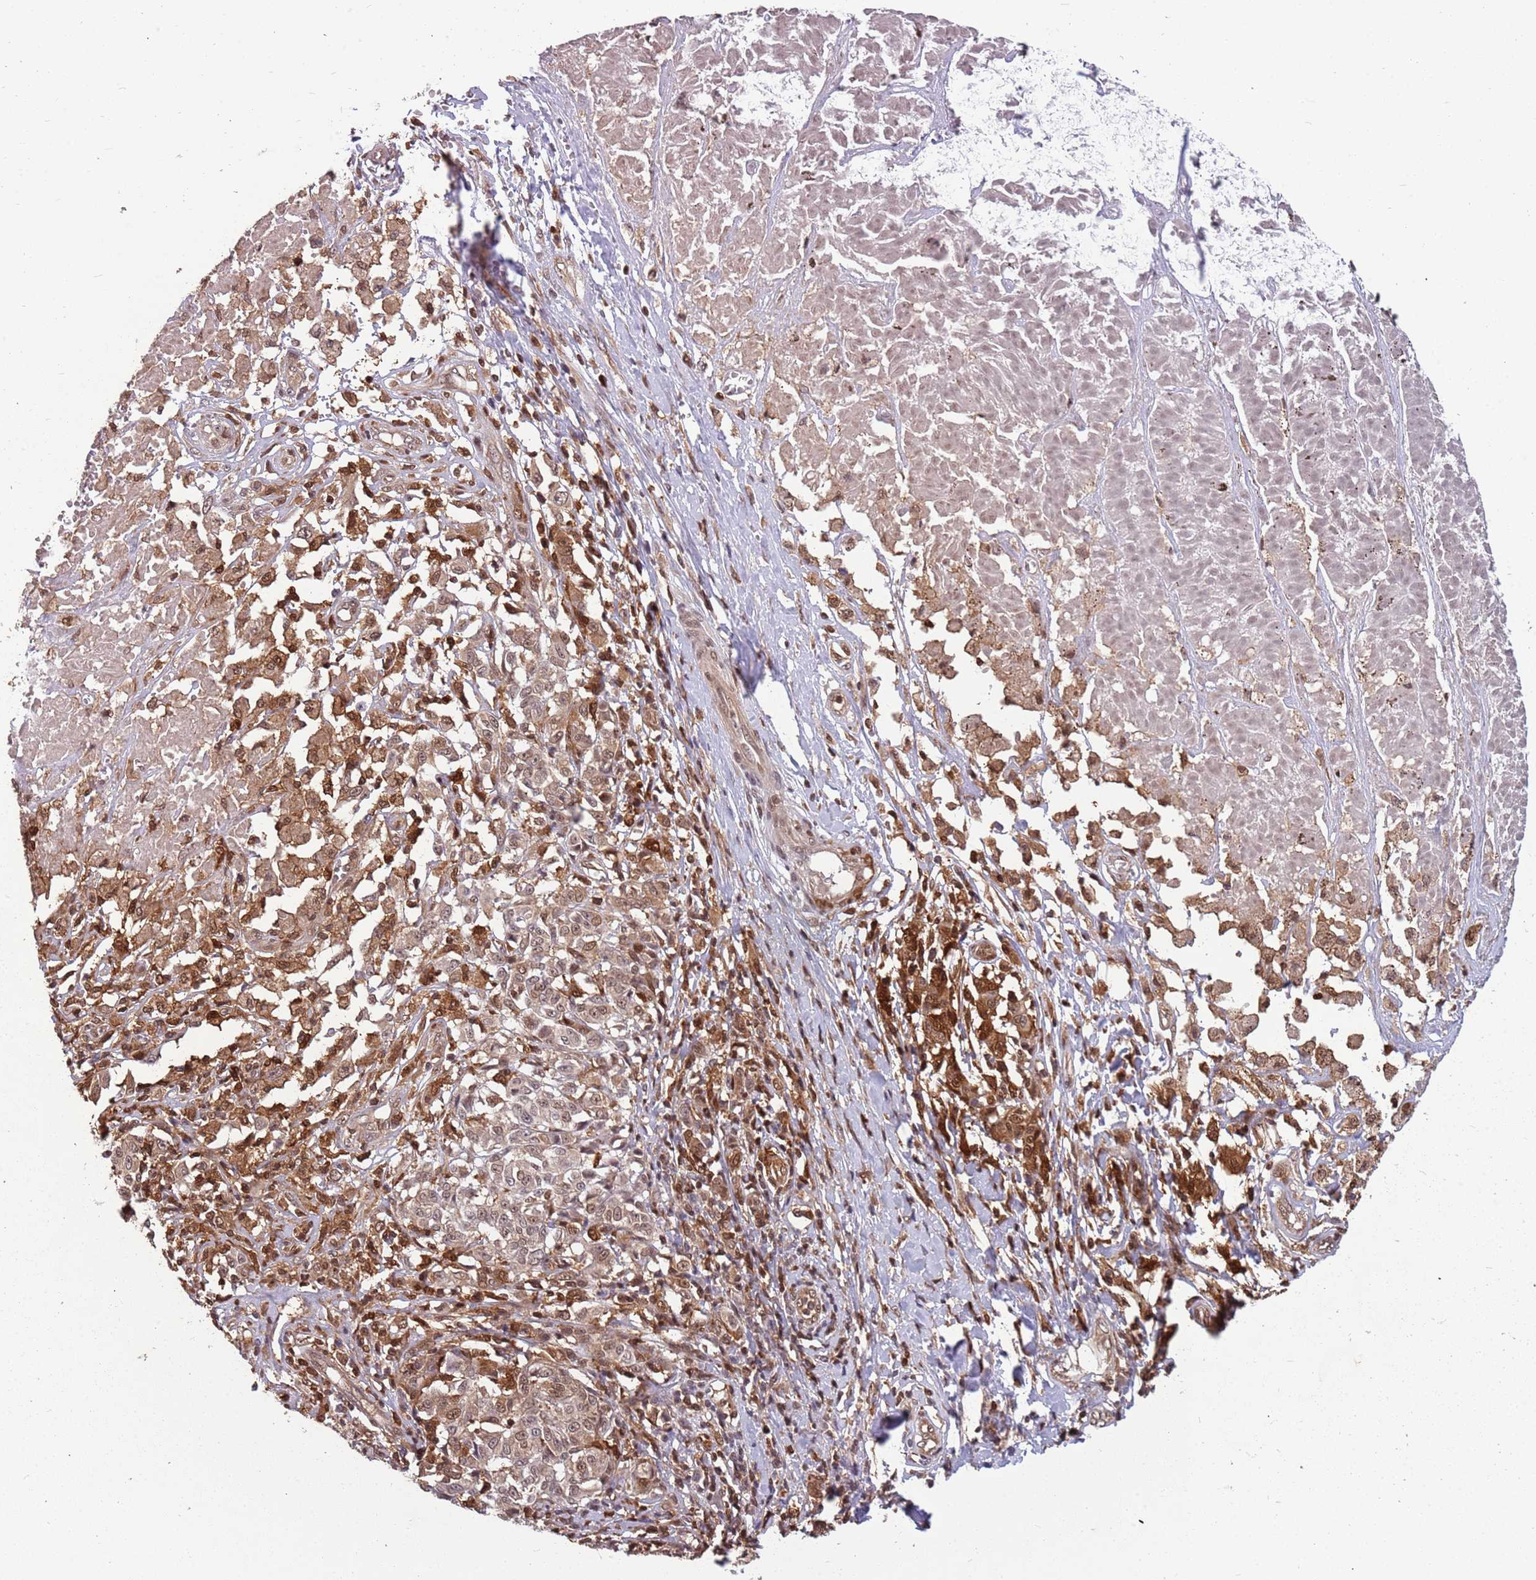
{"staining": {"intensity": "moderate", "quantity": "25%-75%", "location": "cytoplasmic/membranous,nuclear"}, "tissue": "melanoma", "cell_type": "Tumor cells", "image_type": "cancer", "snomed": [{"axis": "morphology", "description": "Malignant melanoma, NOS"}, {"axis": "topography", "description": "Skin"}], "caption": "Human melanoma stained for a protein (brown) reveals moderate cytoplasmic/membranous and nuclear positive staining in approximately 25%-75% of tumor cells.", "gene": "GBP2", "patient": {"sex": "female", "age": 72}}